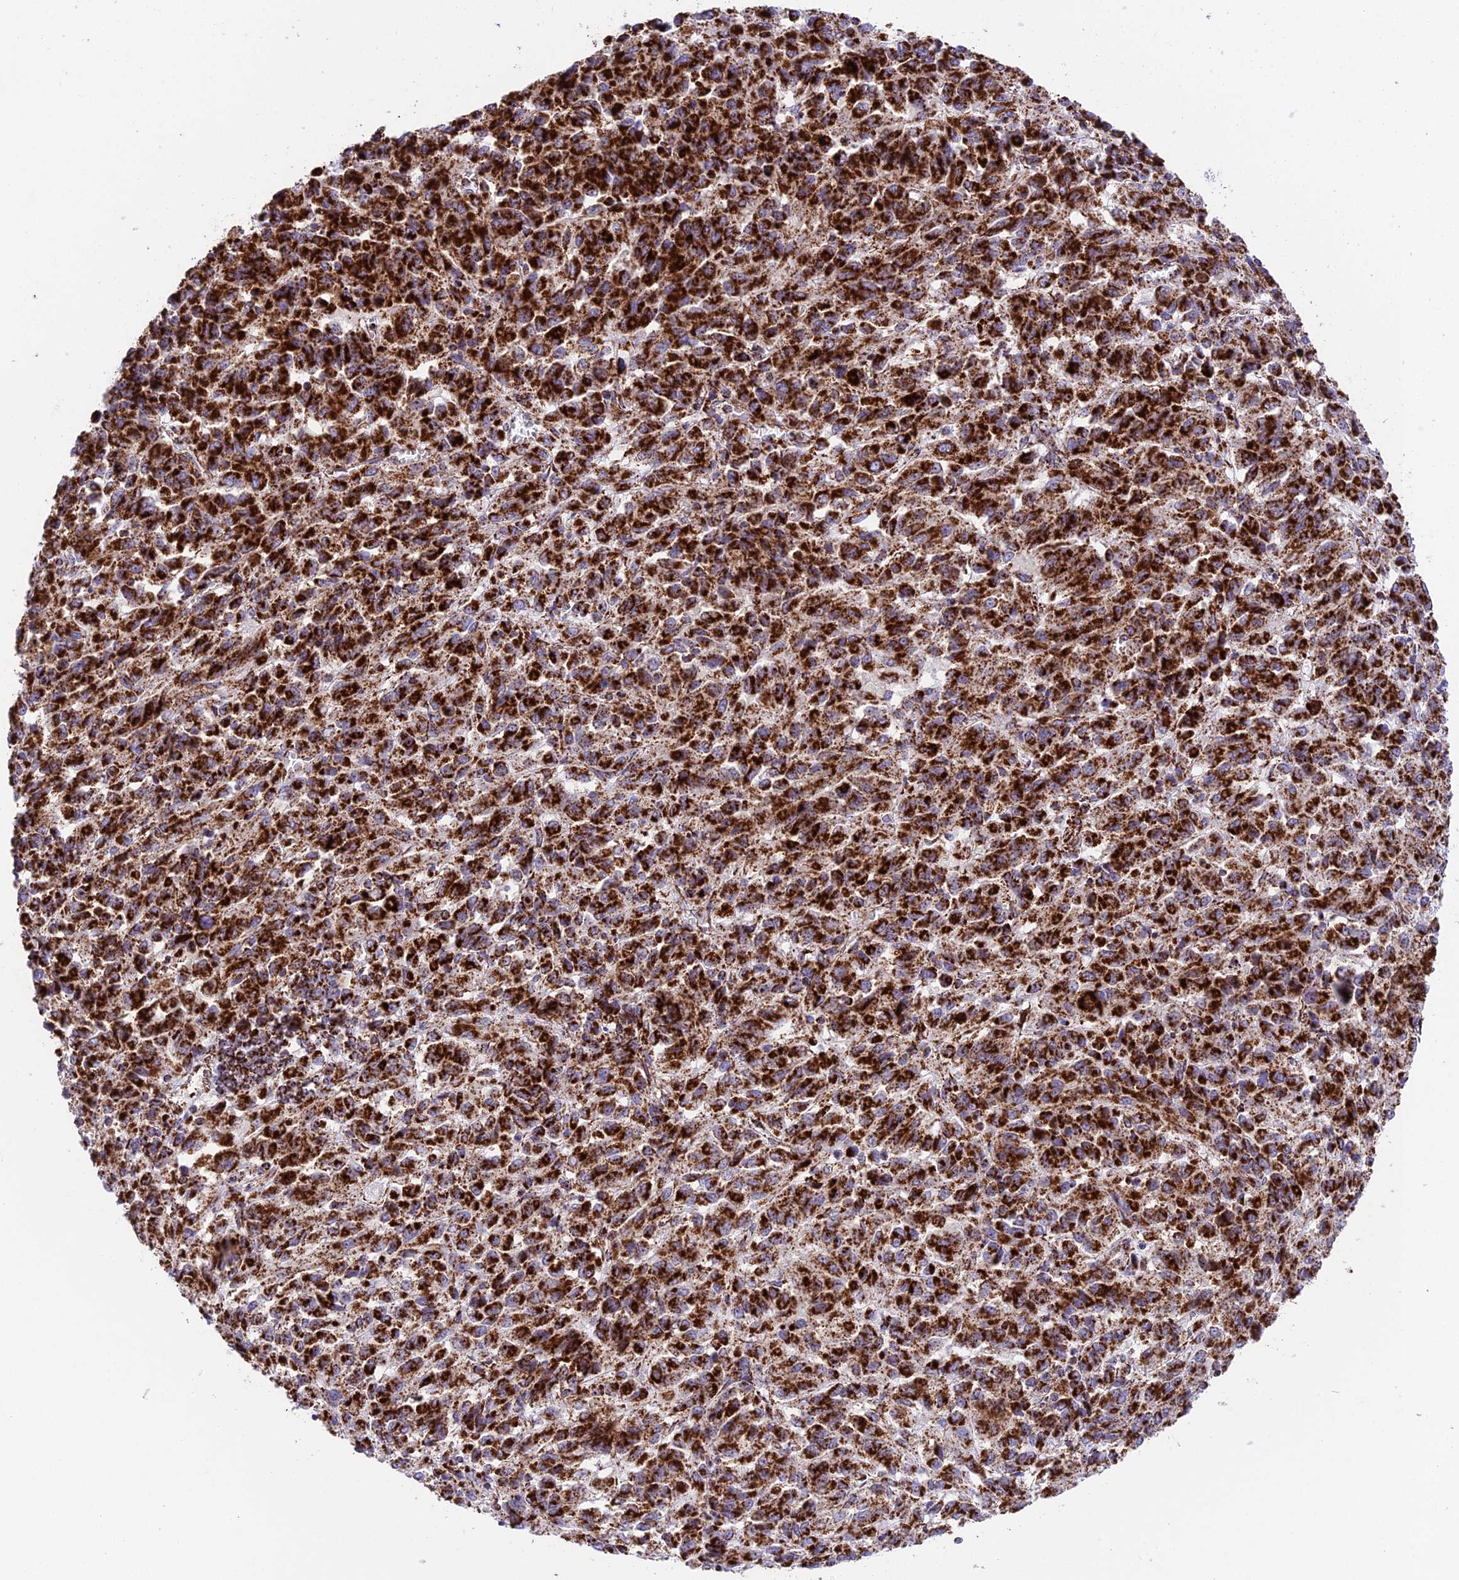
{"staining": {"intensity": "strong", "quantity": ">75%", "location": "cytoplasmic/membranous"}, "tissue": "melanoma", "cell_type": "Tumor cells", "image_type": "cancer", "snomed": [{"axis": "morphology", "description": "Malignant melanoma, Metastatic site"}, {"axis": "topography", "description": "Lung"}], "caption": "Melanoma stained with a brown dye shows strong cytoplasmic/membranous positive expression in about >75% of tumor cells.", "gene": "CHCHD3", "patient": {"sex": "male", "age": 64}}